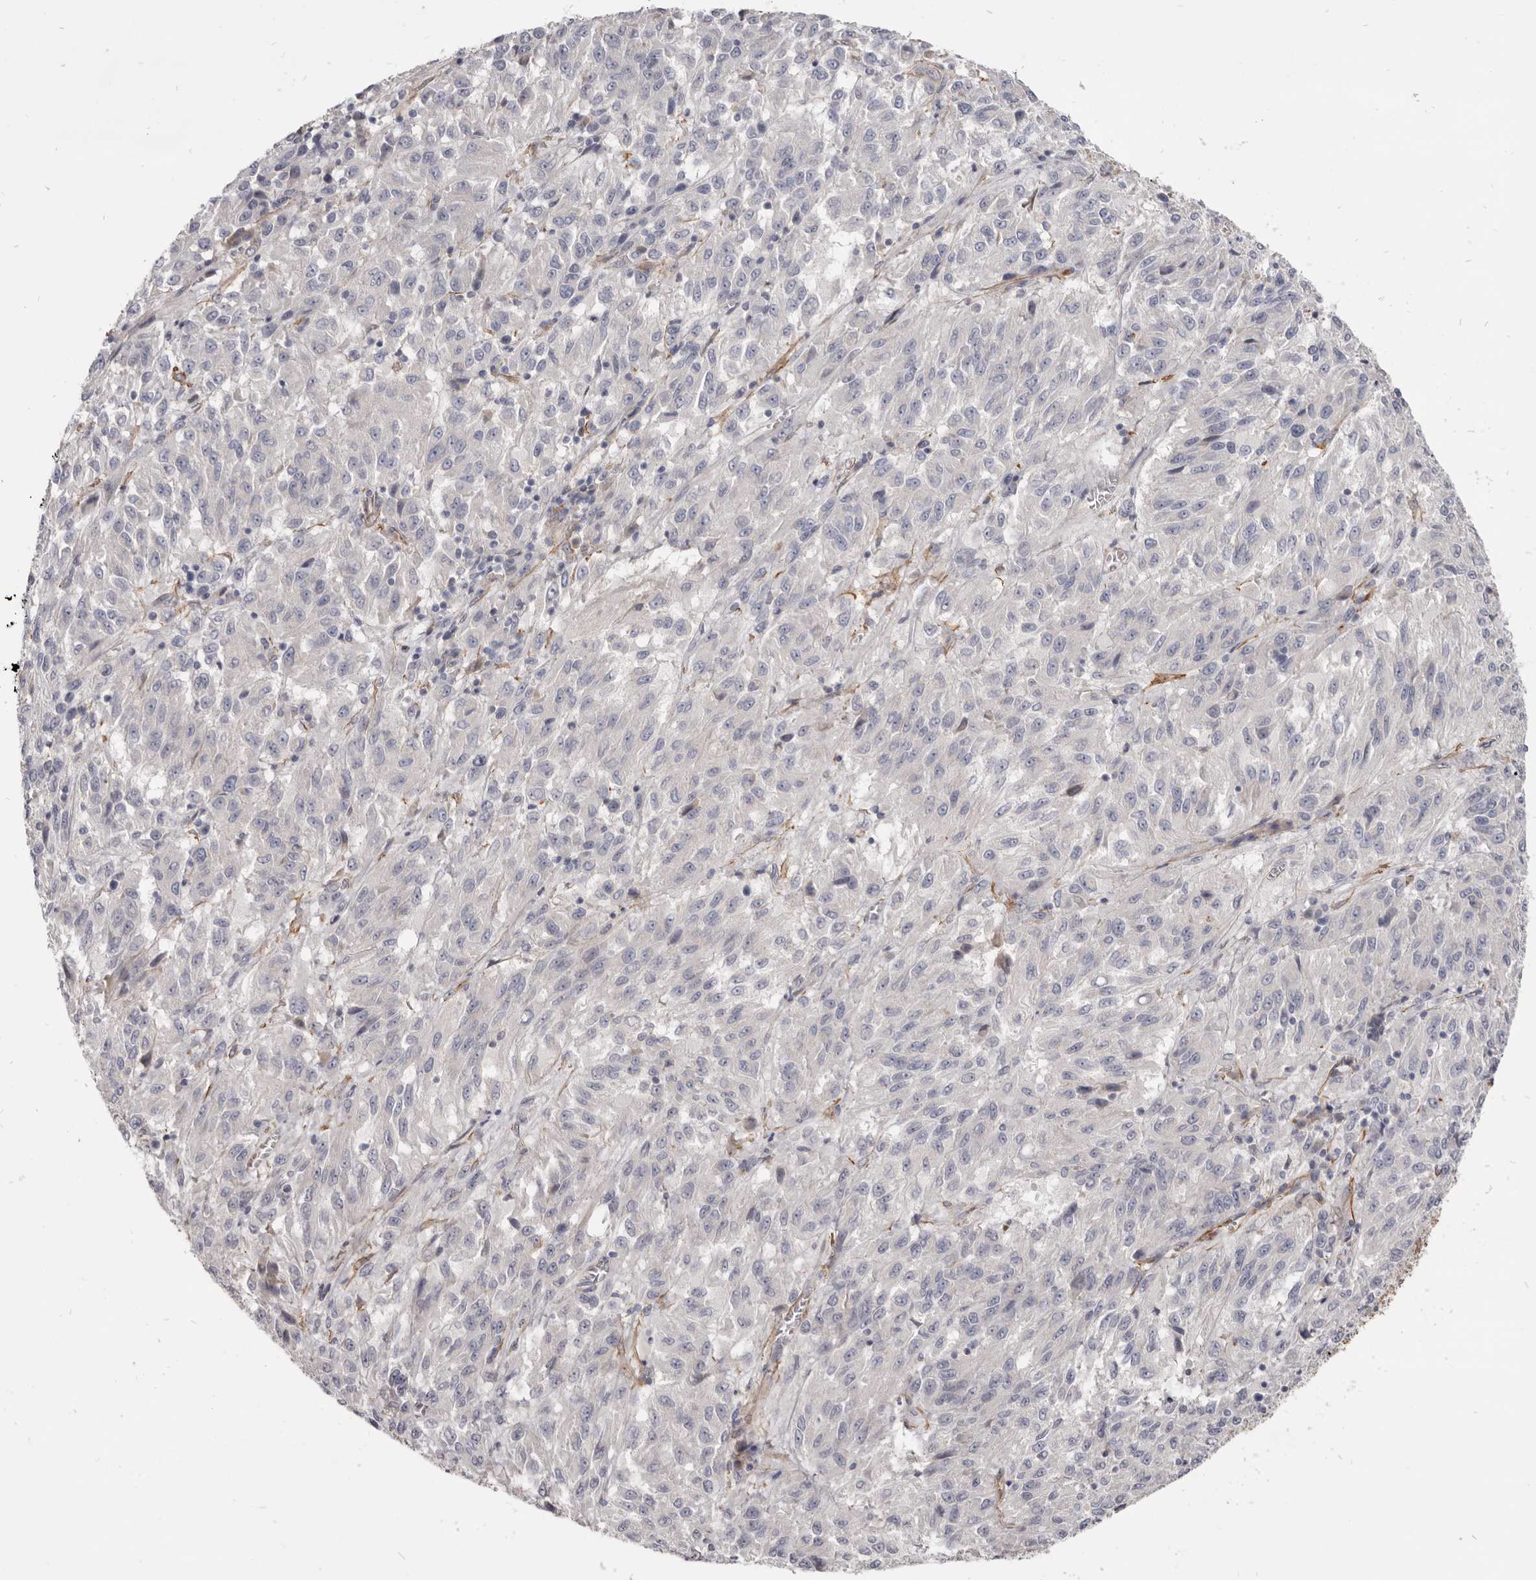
{"staining": {"intensity": "negative", "quantity": "none", "location": "none"}, "tissue": "melanoma", "cell_type": "Tumor cells", "image_type": "cancer", "snomed": [{"axis": "morphology", "description": "Malignant melanoma, Metastatic site"}, {"axis": "topography", "description": "Lung"}], "caption": "Immunohistochemistry (IHC) image of malignant melanoma (metastatic site) stained for a protein (brown), which demonstrates no staining in tumor cells.", "gene": "CGN", "patient": {"sex": "male", "age": 64}}